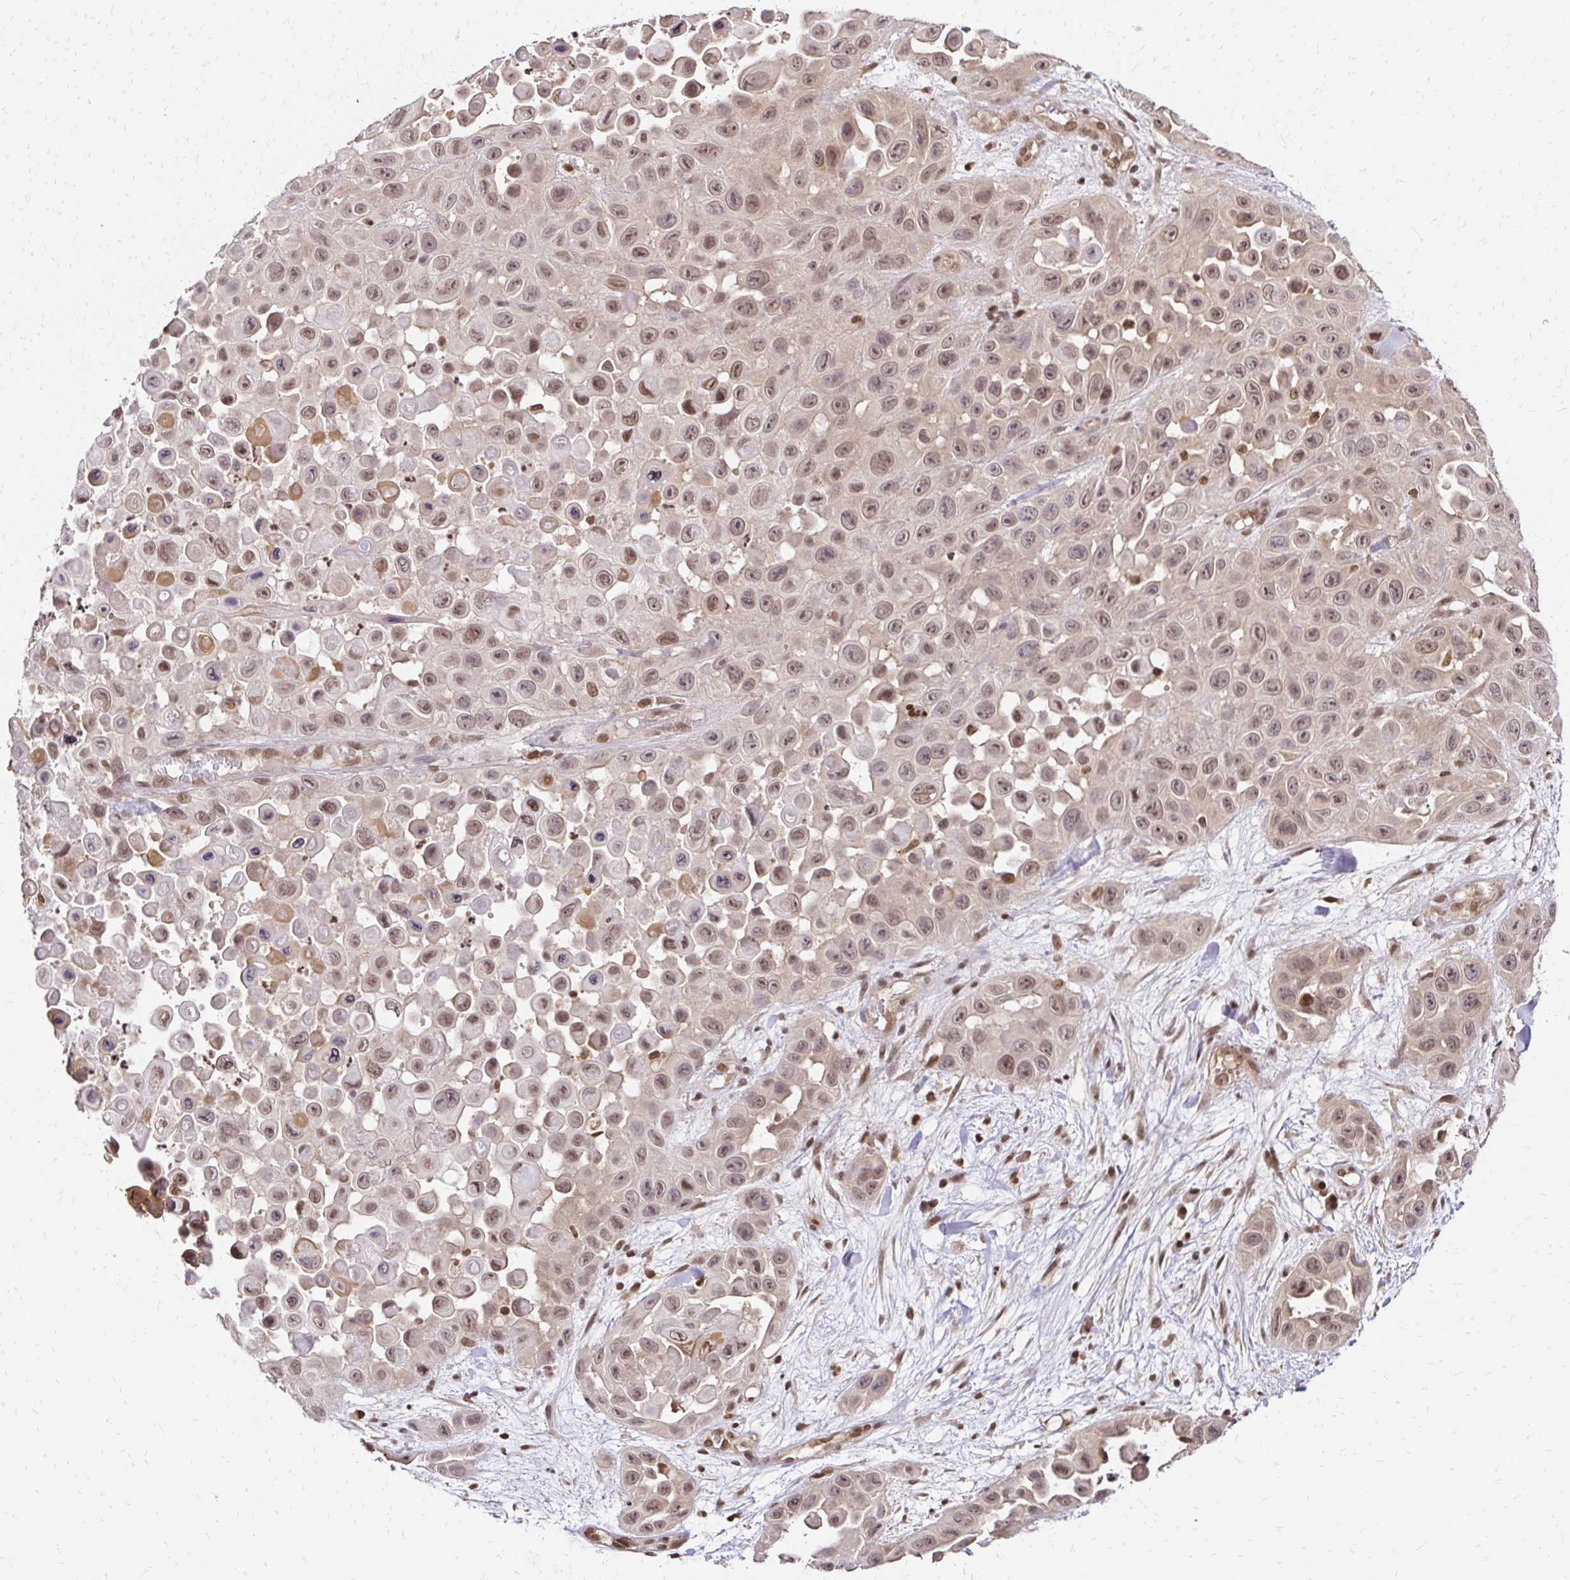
{"staining": {"intensity": "weak", "quantity": ">75%", "location": "nuclear"}, "tissue": "skin cancer", "cell_type": "Tumor cells", "image_type": "cancer", "snomed": [{"axis": "morphology", "description": "Squamous cell carcinoma, NOS"}, {"axis": "topography", "description": "Skin"}], "caption": "High-power microscopy captured an immunohistochemistry photomicrograph of squamous cell carcinoma (skin), revealing weak nuclear positivity in approximately >75% of tumor cells. (Brightfield microscopy of DAB IHC at high magnification).", "gene": "GLYR1", "patient": {"sex": "male", "age": 81}}